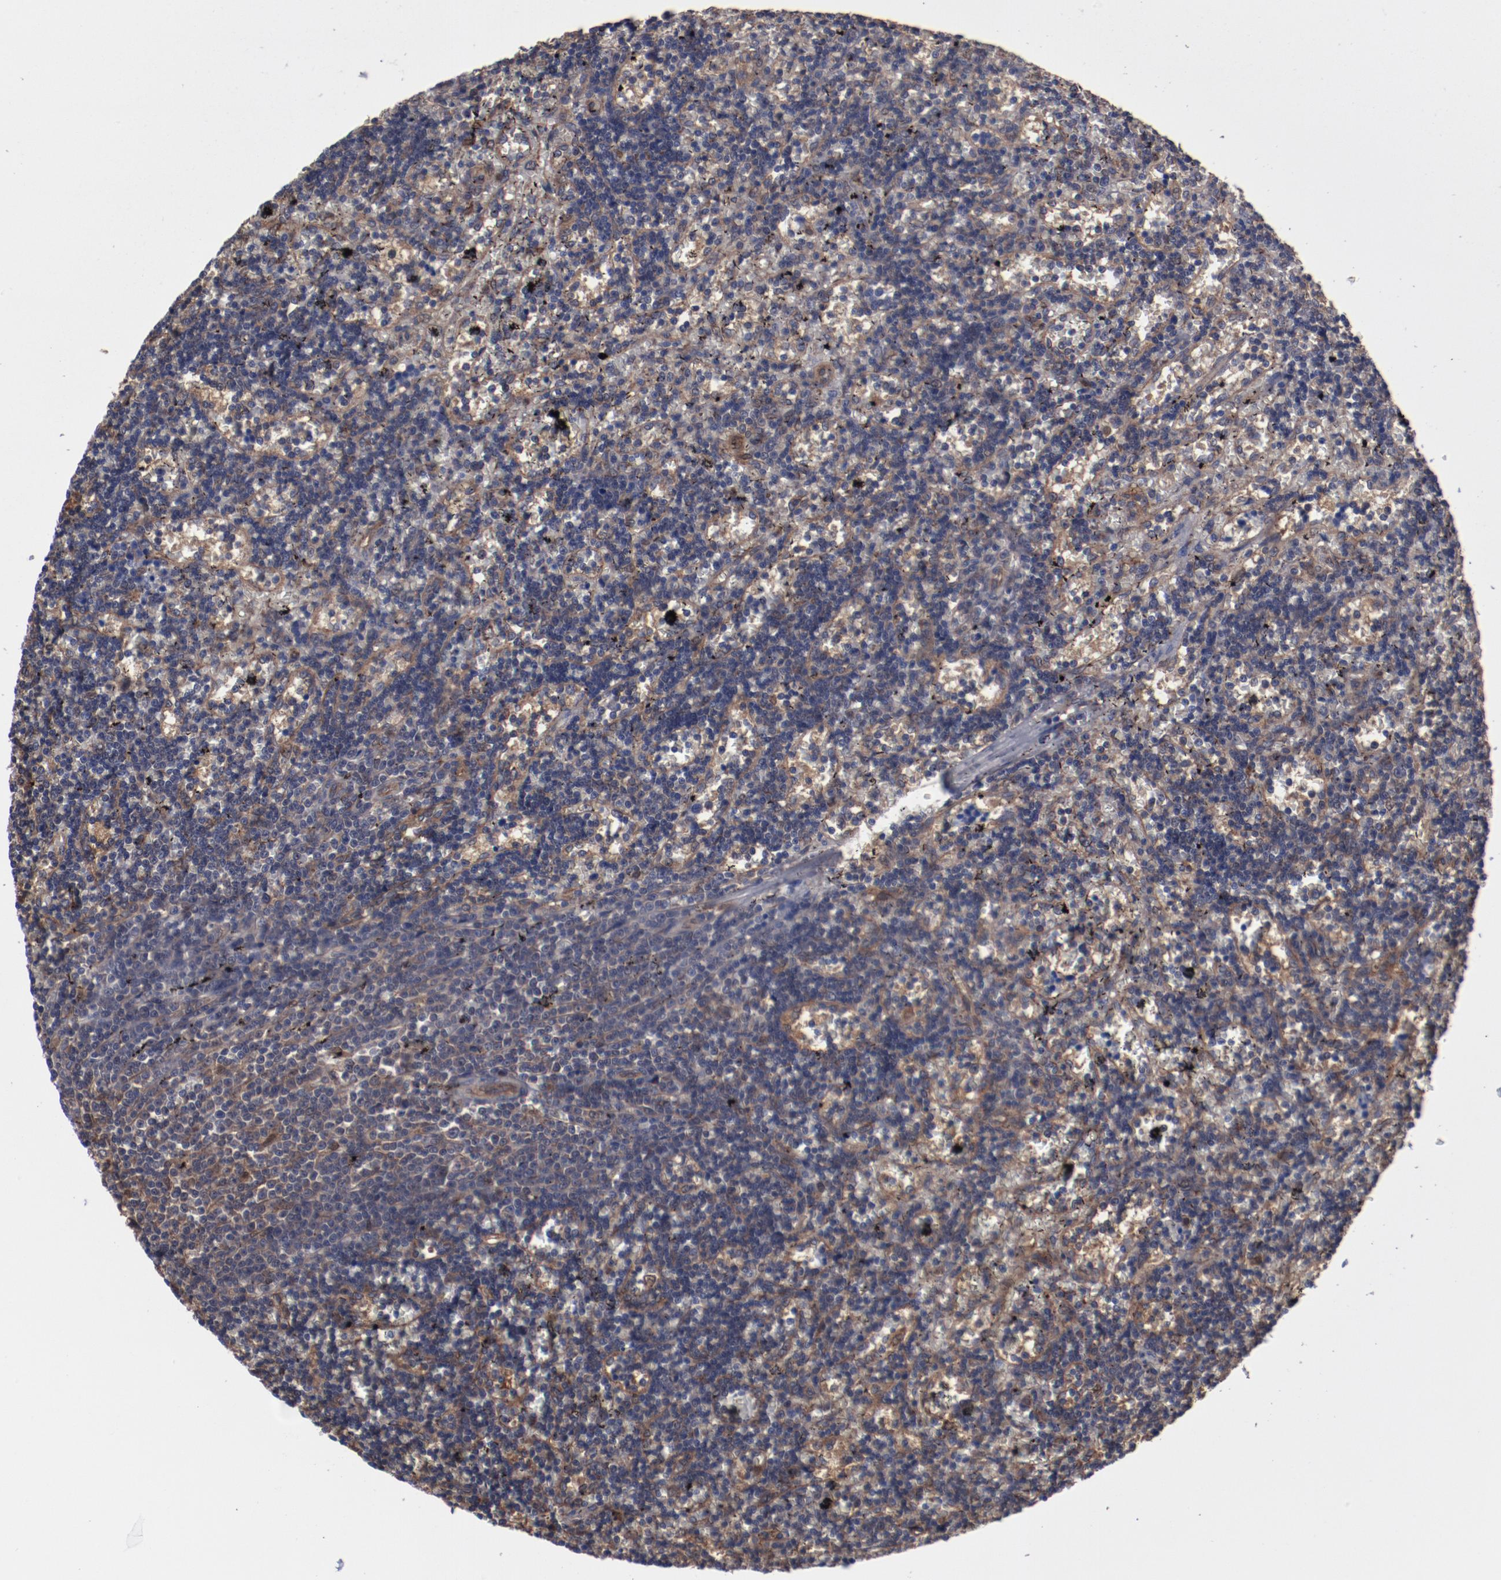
{"staining": {"intensity": "weak", "quantity": "<25%", "location": "cytoplasmic/membranous"}, "tissue": "lymphoma", "cell_type": "Tumor cells", "image_type": "cancer", "snomed": [{"axis": "morphology", "description": "Malignant lymphoma, non-Hodgkin's type, Low grade"}, {"axis": "topography", "description": "Spleen"}], "caption": "Immunohistochemical staining of human lymphoma exhibits no significant expression in tumor cells. (DAB (3,3'-diaminobenzidine) immunohistochemistry (IHC) visualized using brightfield microscopy, high magnification).", "gene": "DNAAF2", "patient": {"sex": "male", "age": 60}}